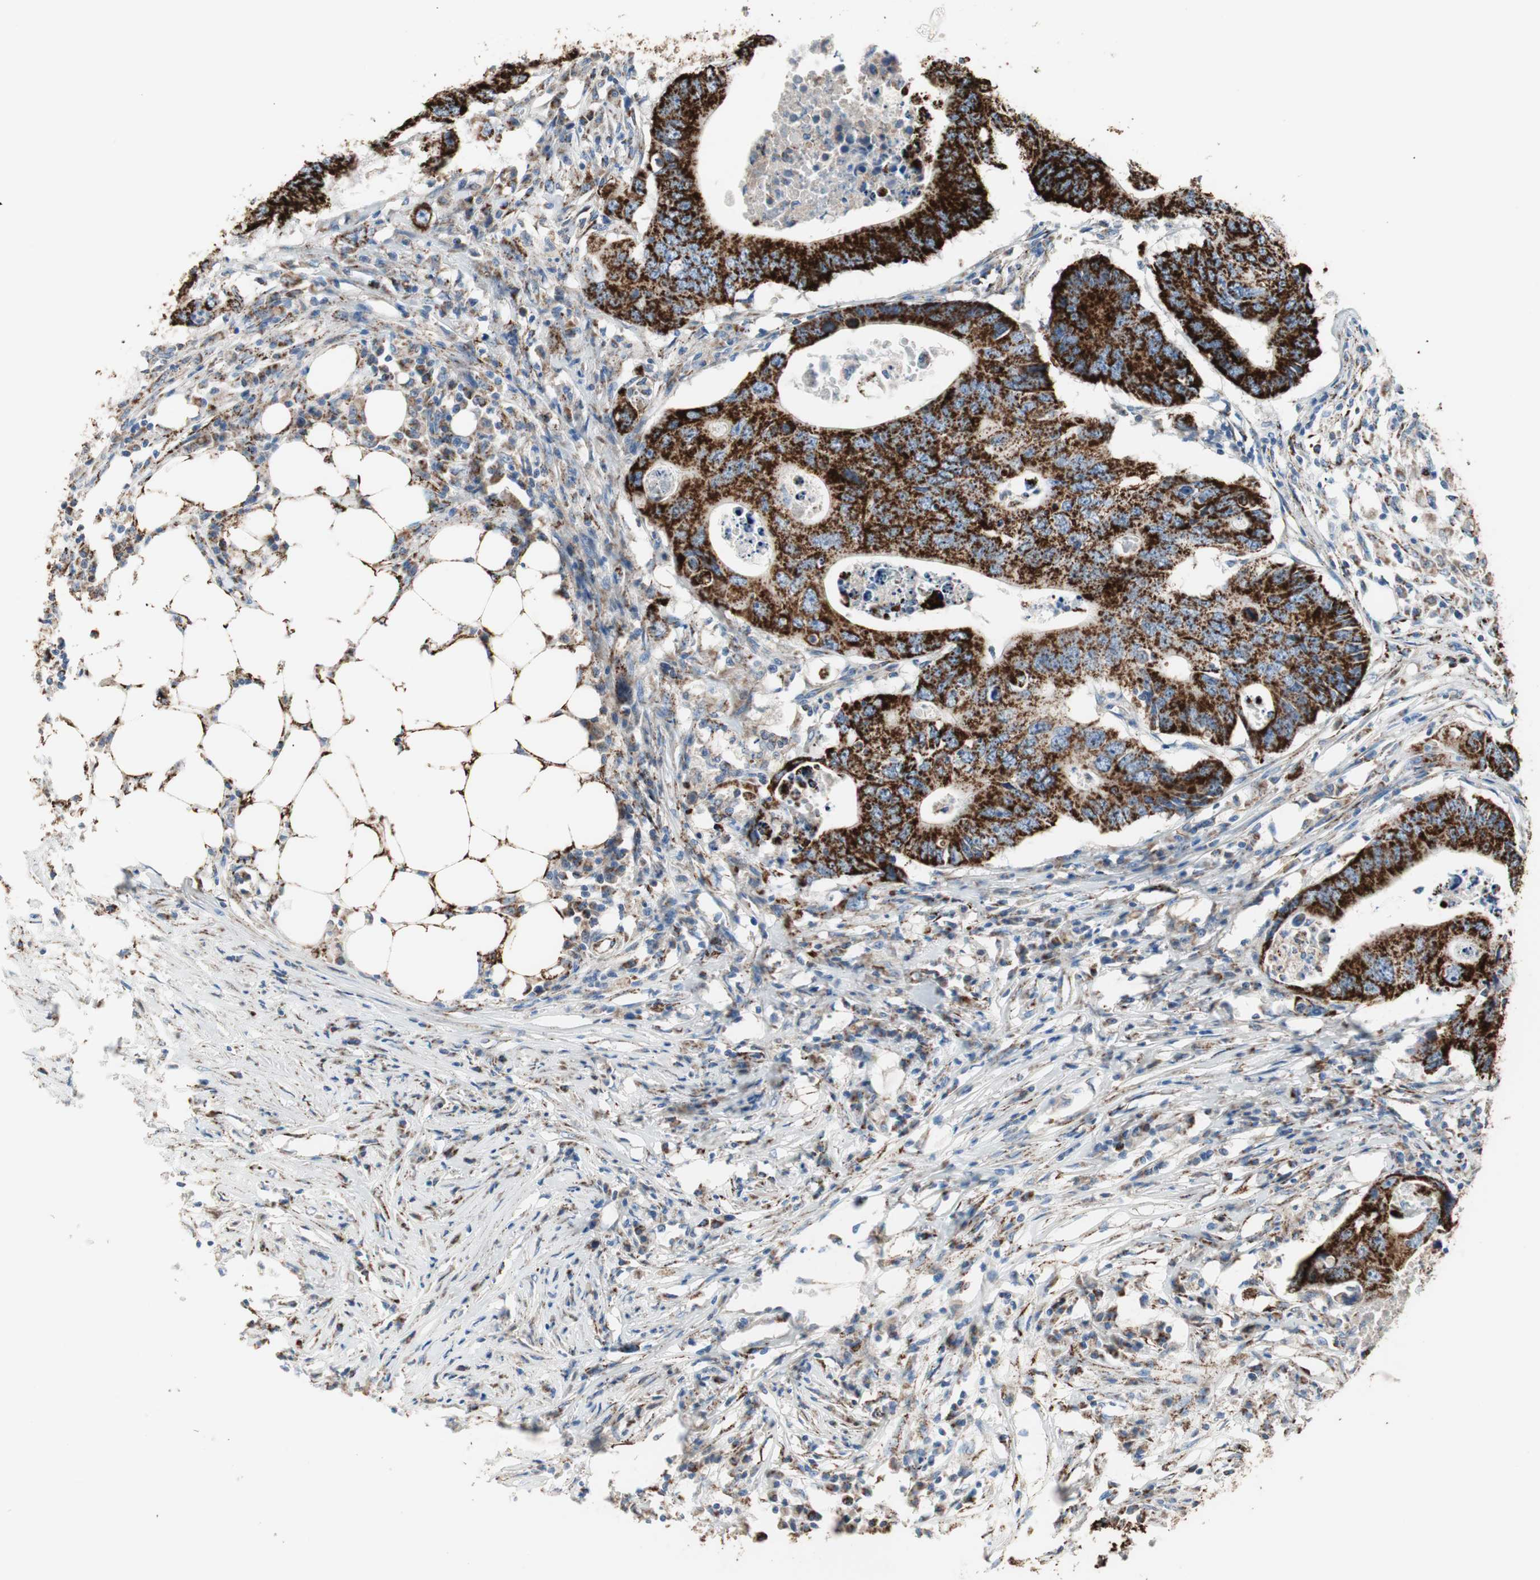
{"staining": {"intensity": "strong", "quantity": ">75%", "location": "cytoplasmic/membranous"}, "tissue": "colorectal cancer", "cell_type": "Tumor cells", "image_type": "cancer", "snomed": [{"axis": "morphology", "description": "Adenocarcinoma, NOS"}, {"axis": "topography", "description": "Colon"}], "caption": "Colorectal cancer (adenocarcinoma) was stained to show a protein in brown. There is high levels of strong cytoplasmic/membranous expression in about >75% of tumor cells.", "gene": "TST", "patient": {"sex": "male", "age": 71}}